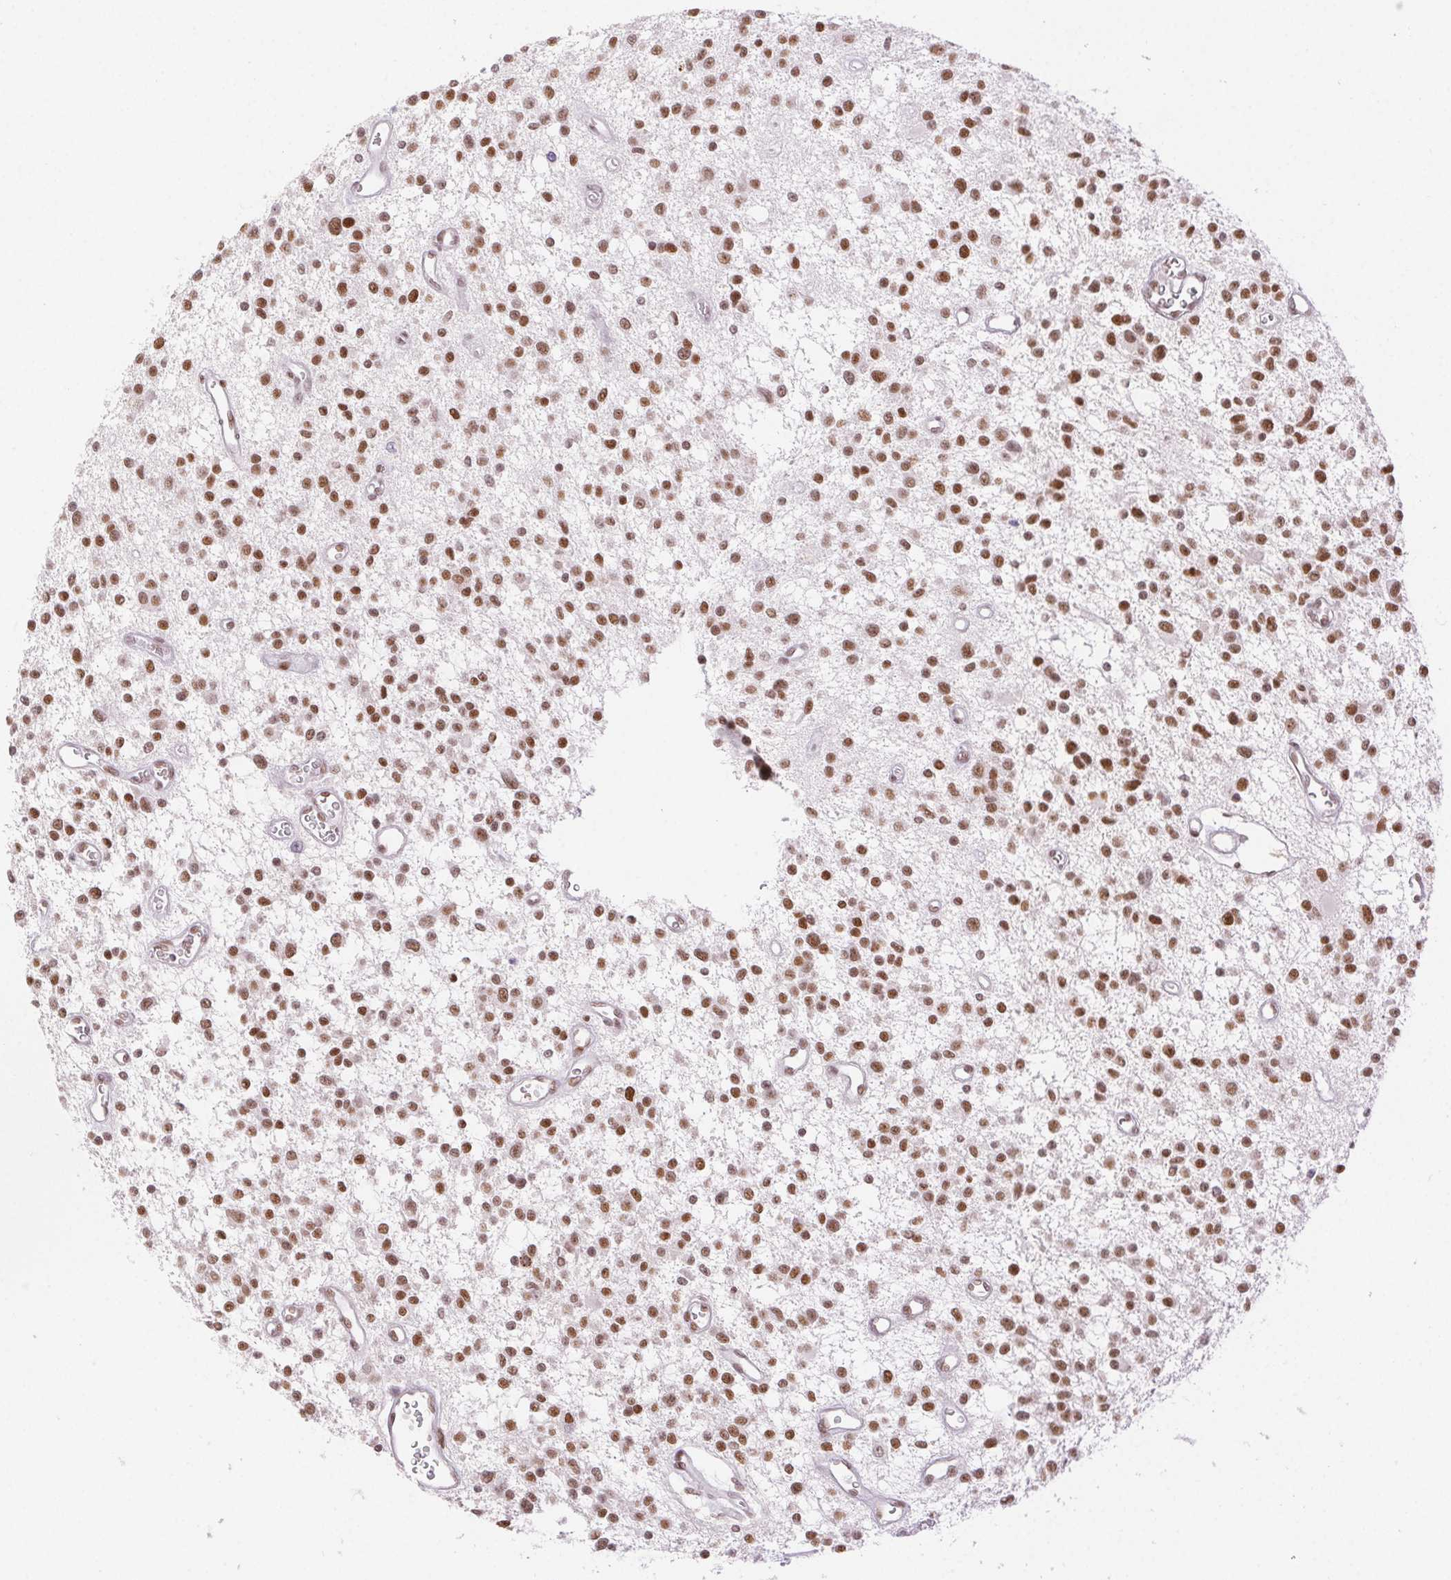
{"staining": {"intensity": "moderate", "quantity": ">75%", "location": "nuclear"}, "tissue": "glioma", "cell_type": "Tumor cells", "image_type": "cancer", "snomed": [{"axis": "morphology", "description": "Glioma, malignant, Low grade"}, {"axis": "topography", "description": "Brain"}], "caption": "Moderate nuclear staining is appreciated in approximately >75% of tumor cells in glioma. (Stains: DAB (3,3'-diaminobenzidine) in brown, nuclei in blue, Microscopy: brightfield microscopy at high magnification).", "gene": "H2AZ2", "patient": {"sex": "male", "age": 43}}